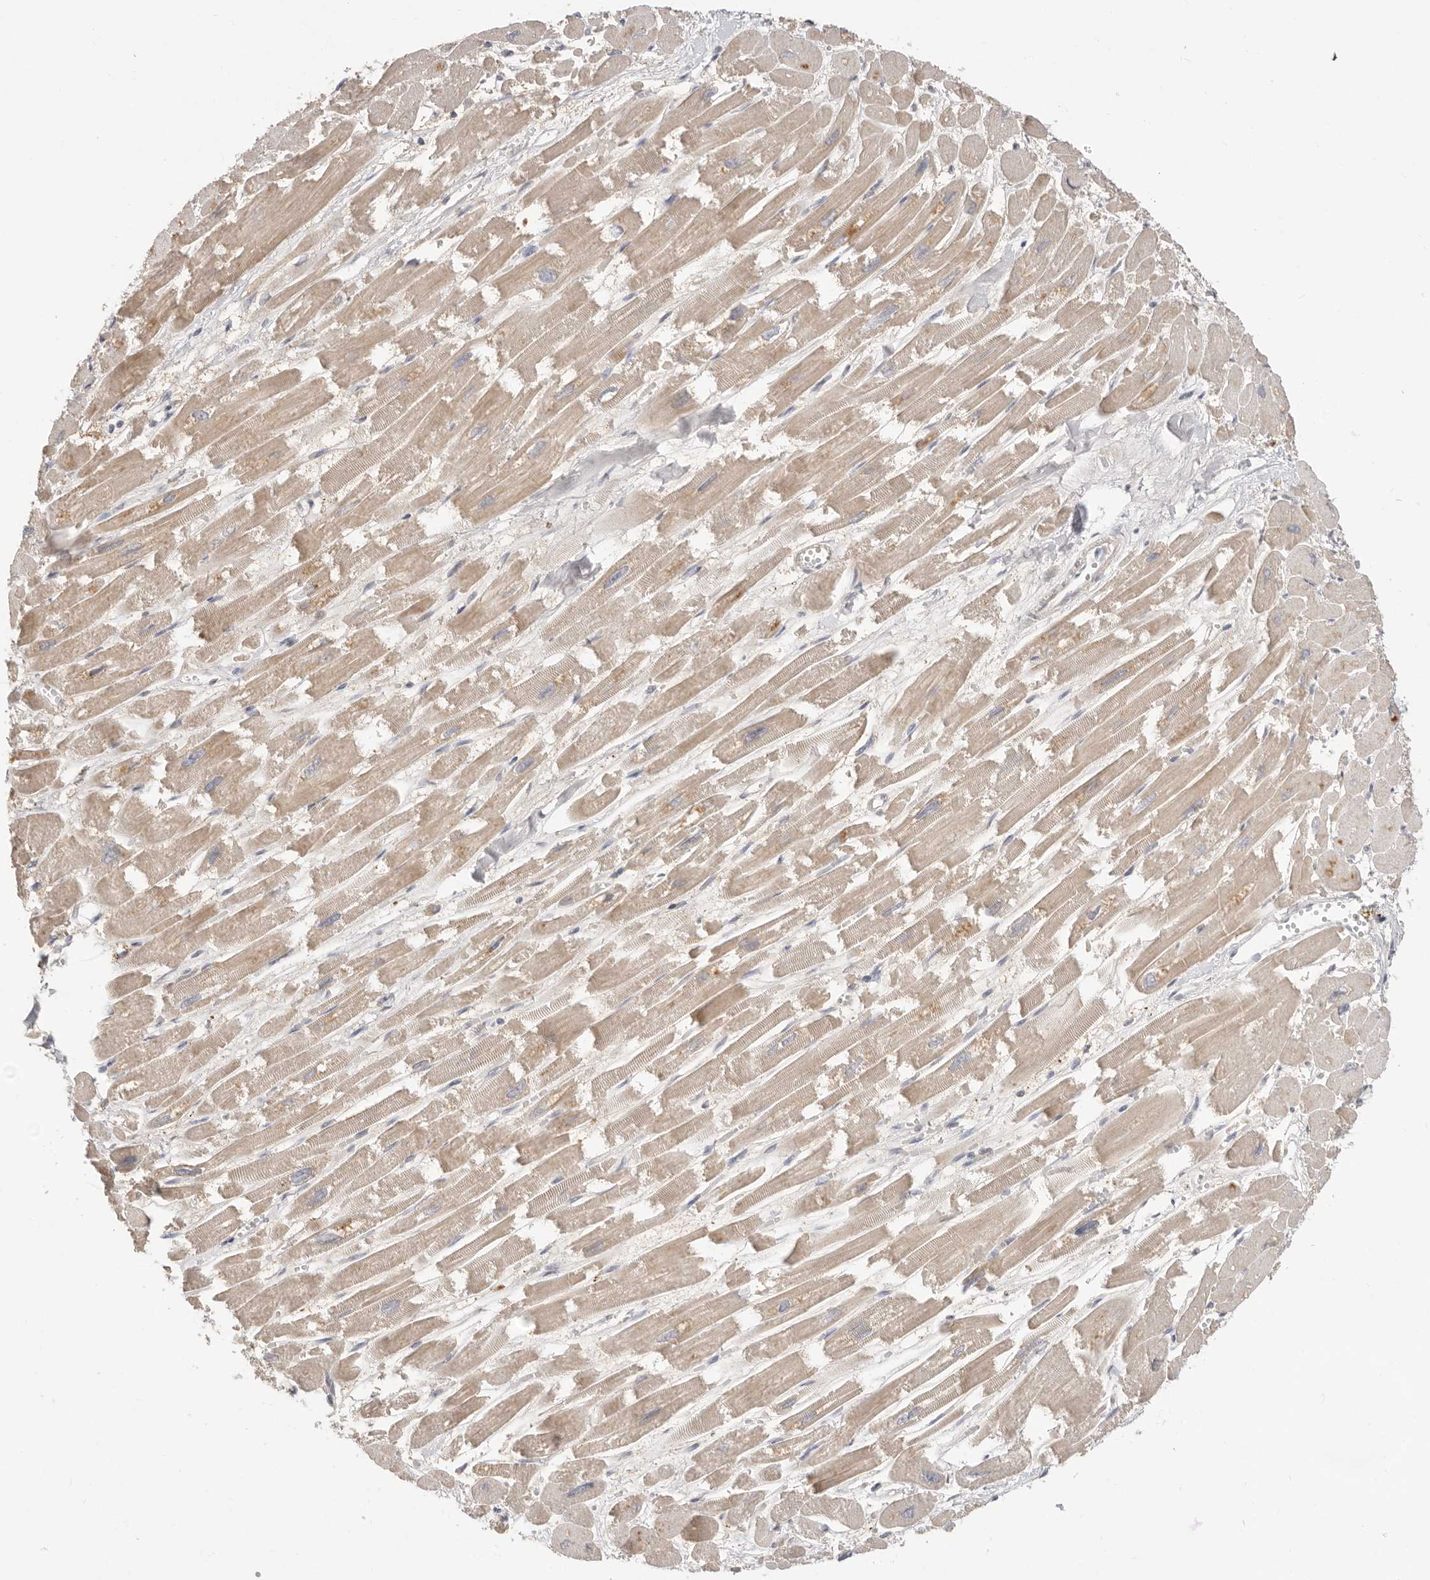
{"staining": {"intensity": "weak", "quantity": ">75%", "location": "cytoplasmic/membranous"}, "tissue": "heart muscle", "cell_type": "Cardiomyocytes", "image_type": "normal", "snomed": [{"axis": "morphology", "description": "Normal tissue, NOS"}, {"axis": "topography", "description": "Heart"}], "caption": "Weak cytoplasmic/membranous staining for a protein is appreciated in about >75% of cardiomyocytes of benign heart muscle using IHC.", "gene": "USH1C", "patient": {"sex": "male", "age": 54}}